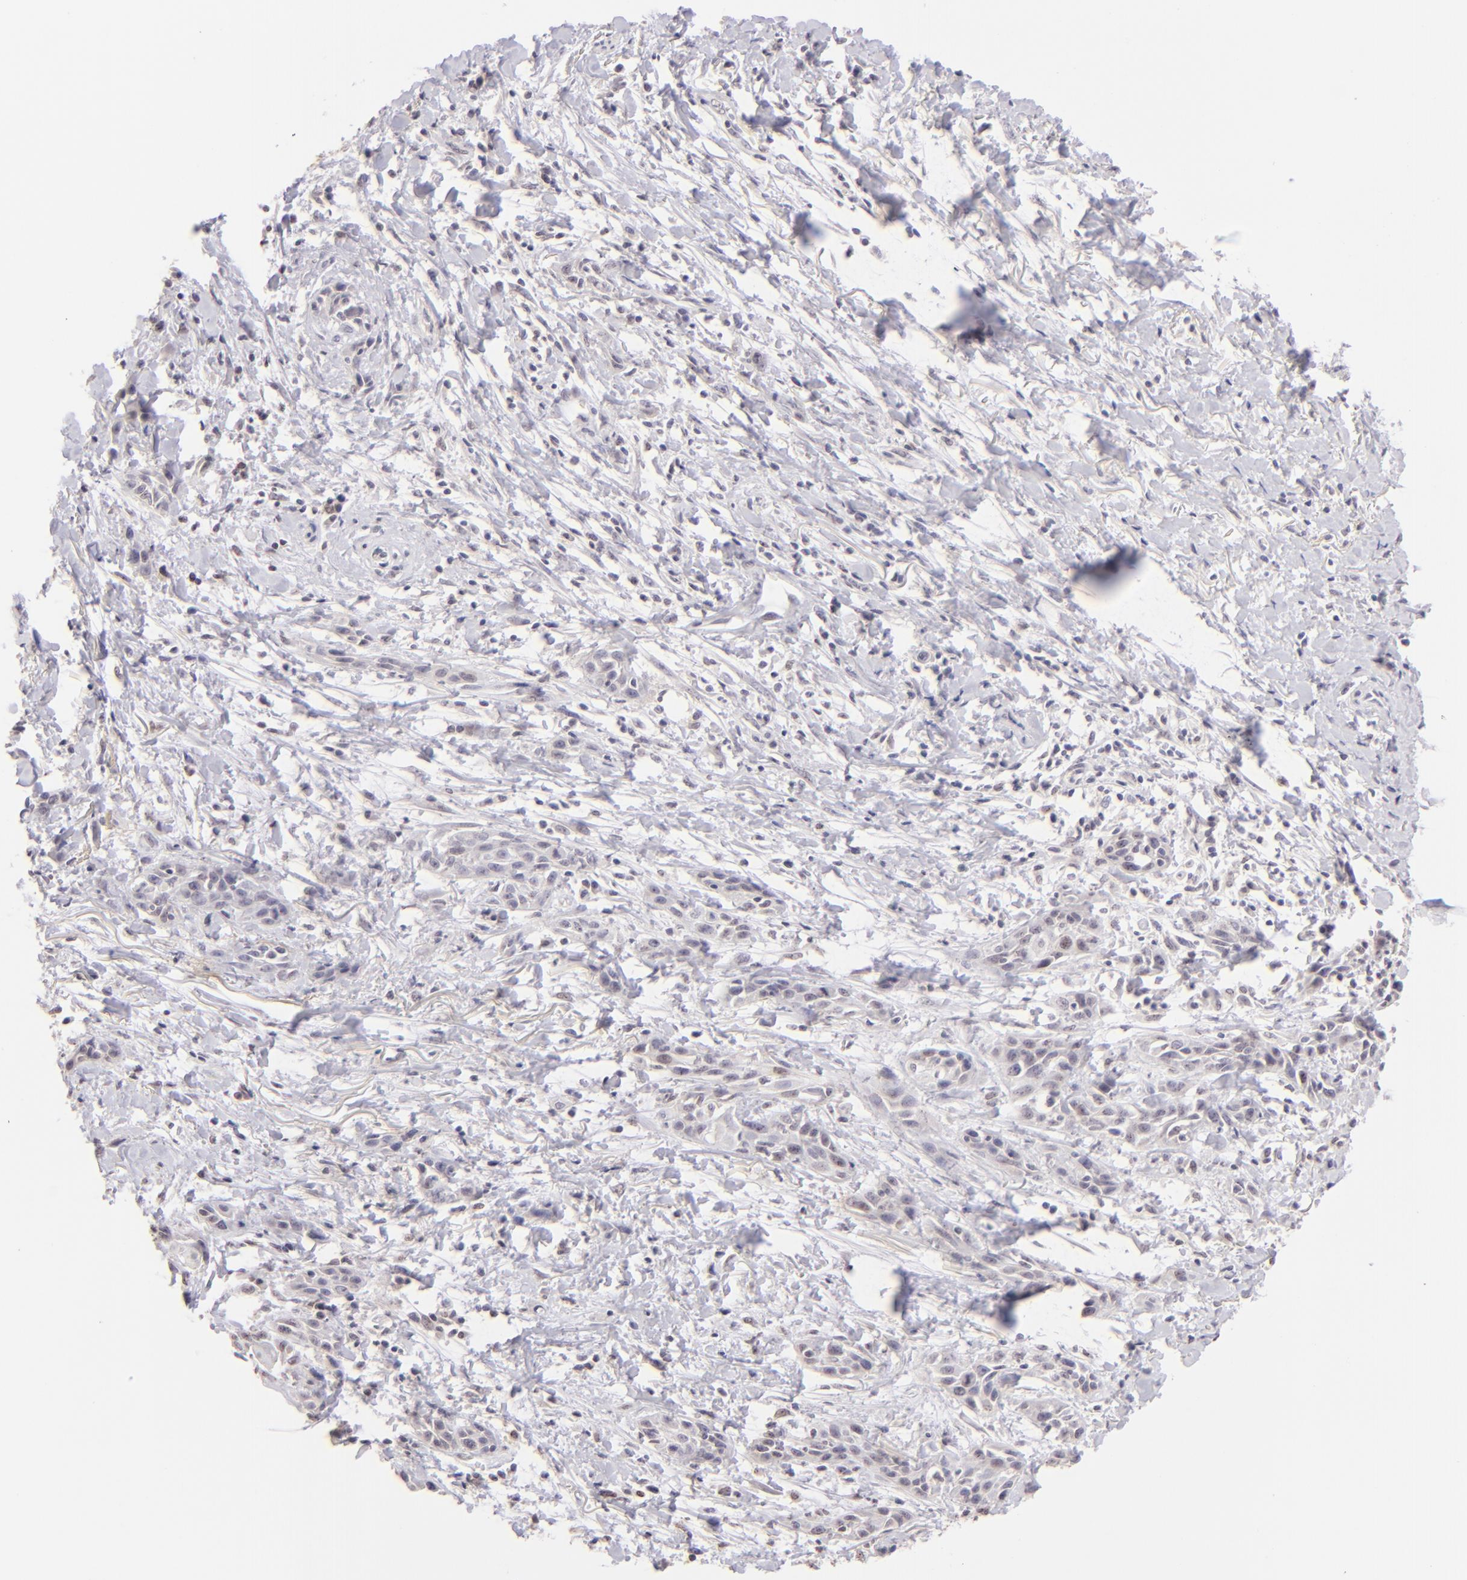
{"staining": {"intensity": "negative", "quantity": "none", "location": "none"}, "tissue": "skin cancer", "cell_type": "Tumor cells", "image_type": "cancer", "snomed": [{"axis": "morphology", "description": "Squamous cell carcinoma, NOS"}, {"axis": "topography", "description": "Skin"}, {"axis": "topography", "description": "Anal"}], "caption": "Immunohistochemistry (IHC) photomicrograph of human squamous cell carcinoma (skin) stained for a protein (brown), which shows no positivity in tumor cells.", "gene": "MAGEA1", "patient": {"sex": "male", "age": 64}}